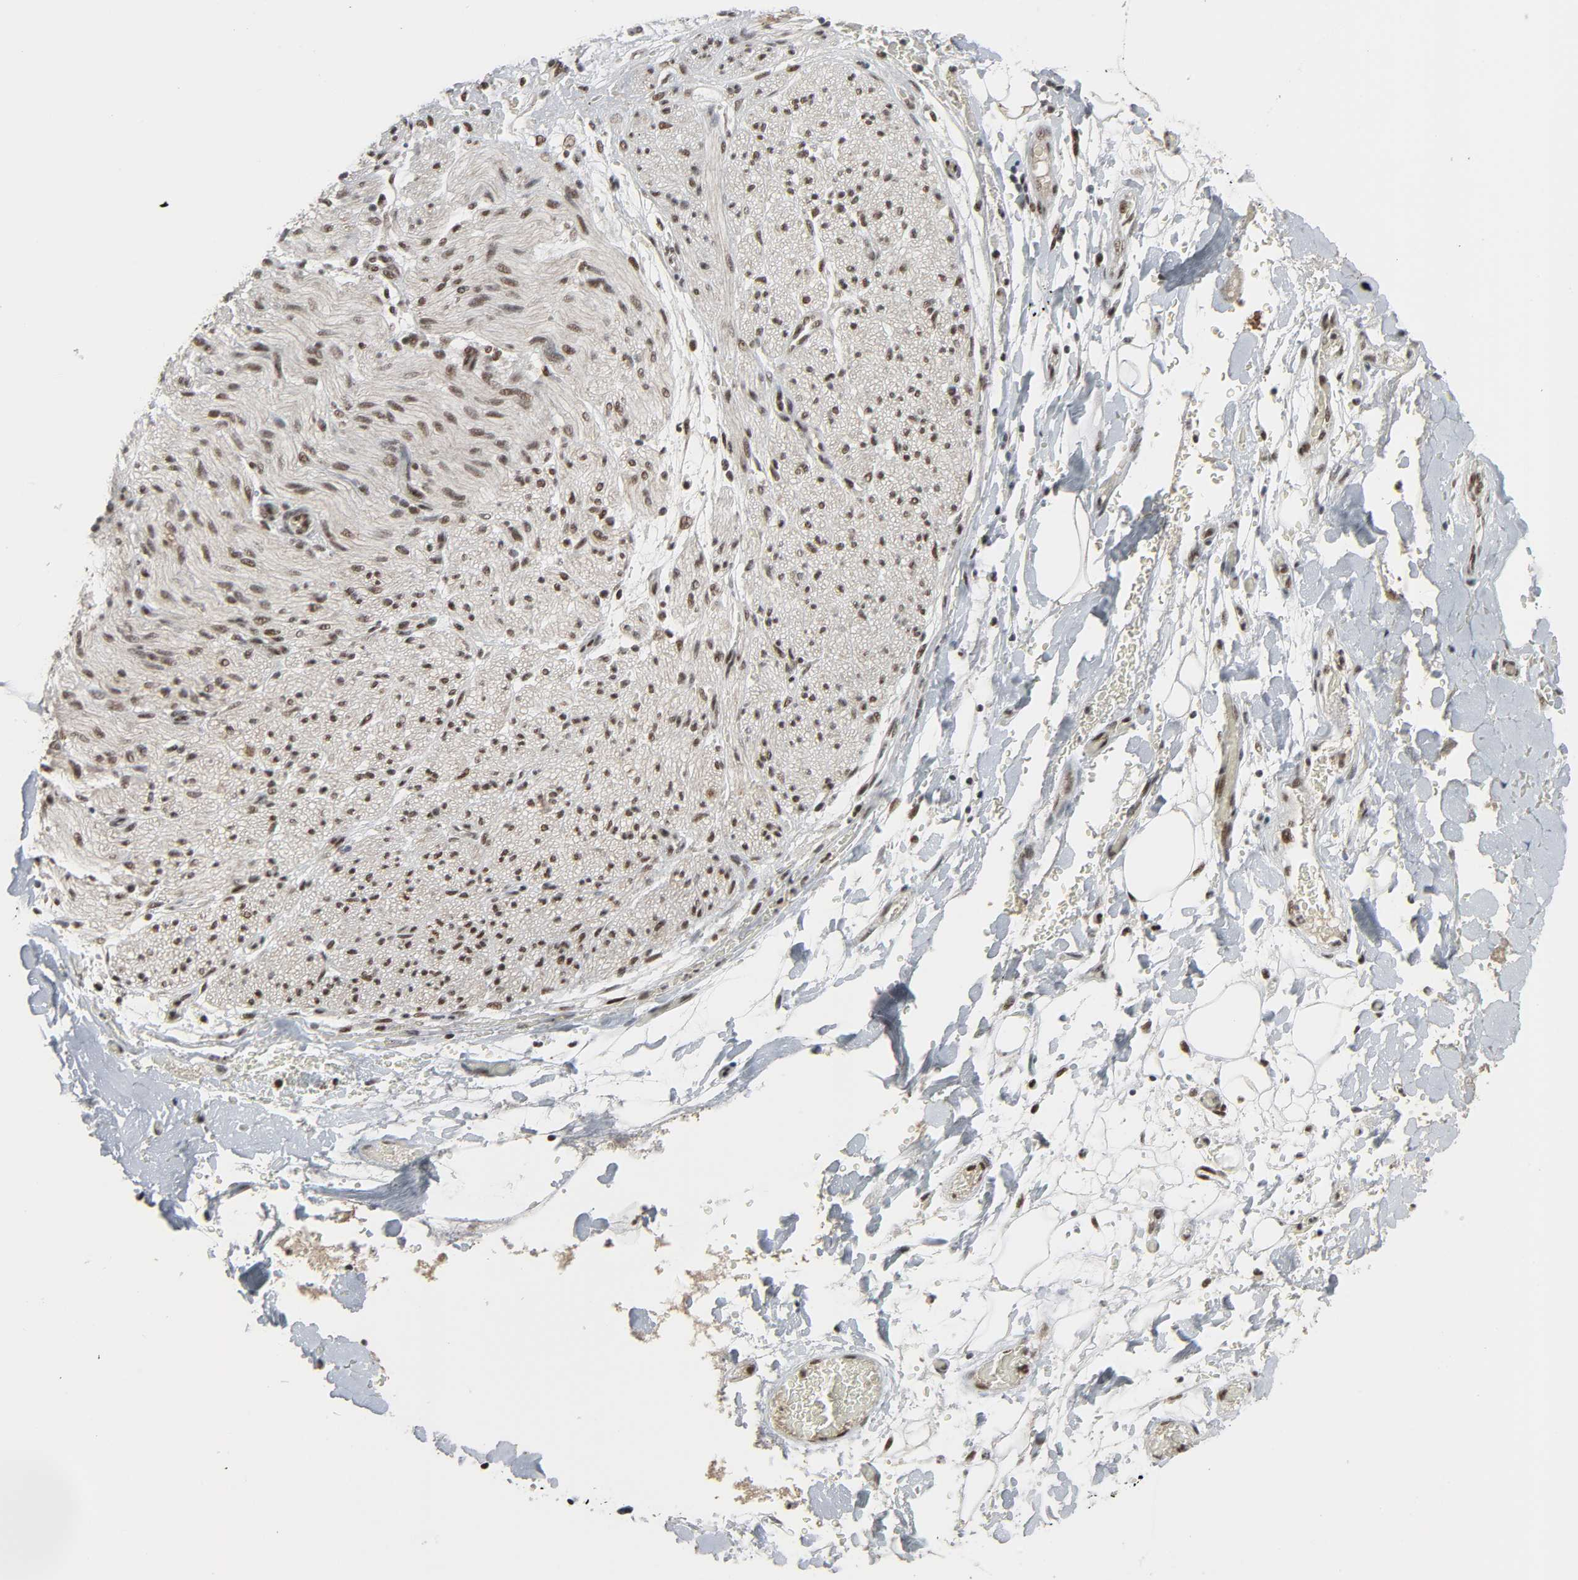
{"staining": {"intensity": "strong", "quantity": ">75%", "location": "nuclear"}, "tissue": "adipose tissue", "cell_type": "Adipocytes", "image_type": "normal", "snomed": [{"axis": "morphology", "description": "Normal tissue, NOS"}, {"axis": "morphology", "description": "Cholangiocarcinoma"}, {"axis": "topography", "description": "Liver"}, {"axis": "topography", "description": "Peripheral nerve tissue"}], "caption": "Adipocytes demonstrate high levels of strong nuclear staining in about >75% of cells in normal human adipose tissue.", "gene": "CDK7", "patient": {"sex": "male", "age": 50}}